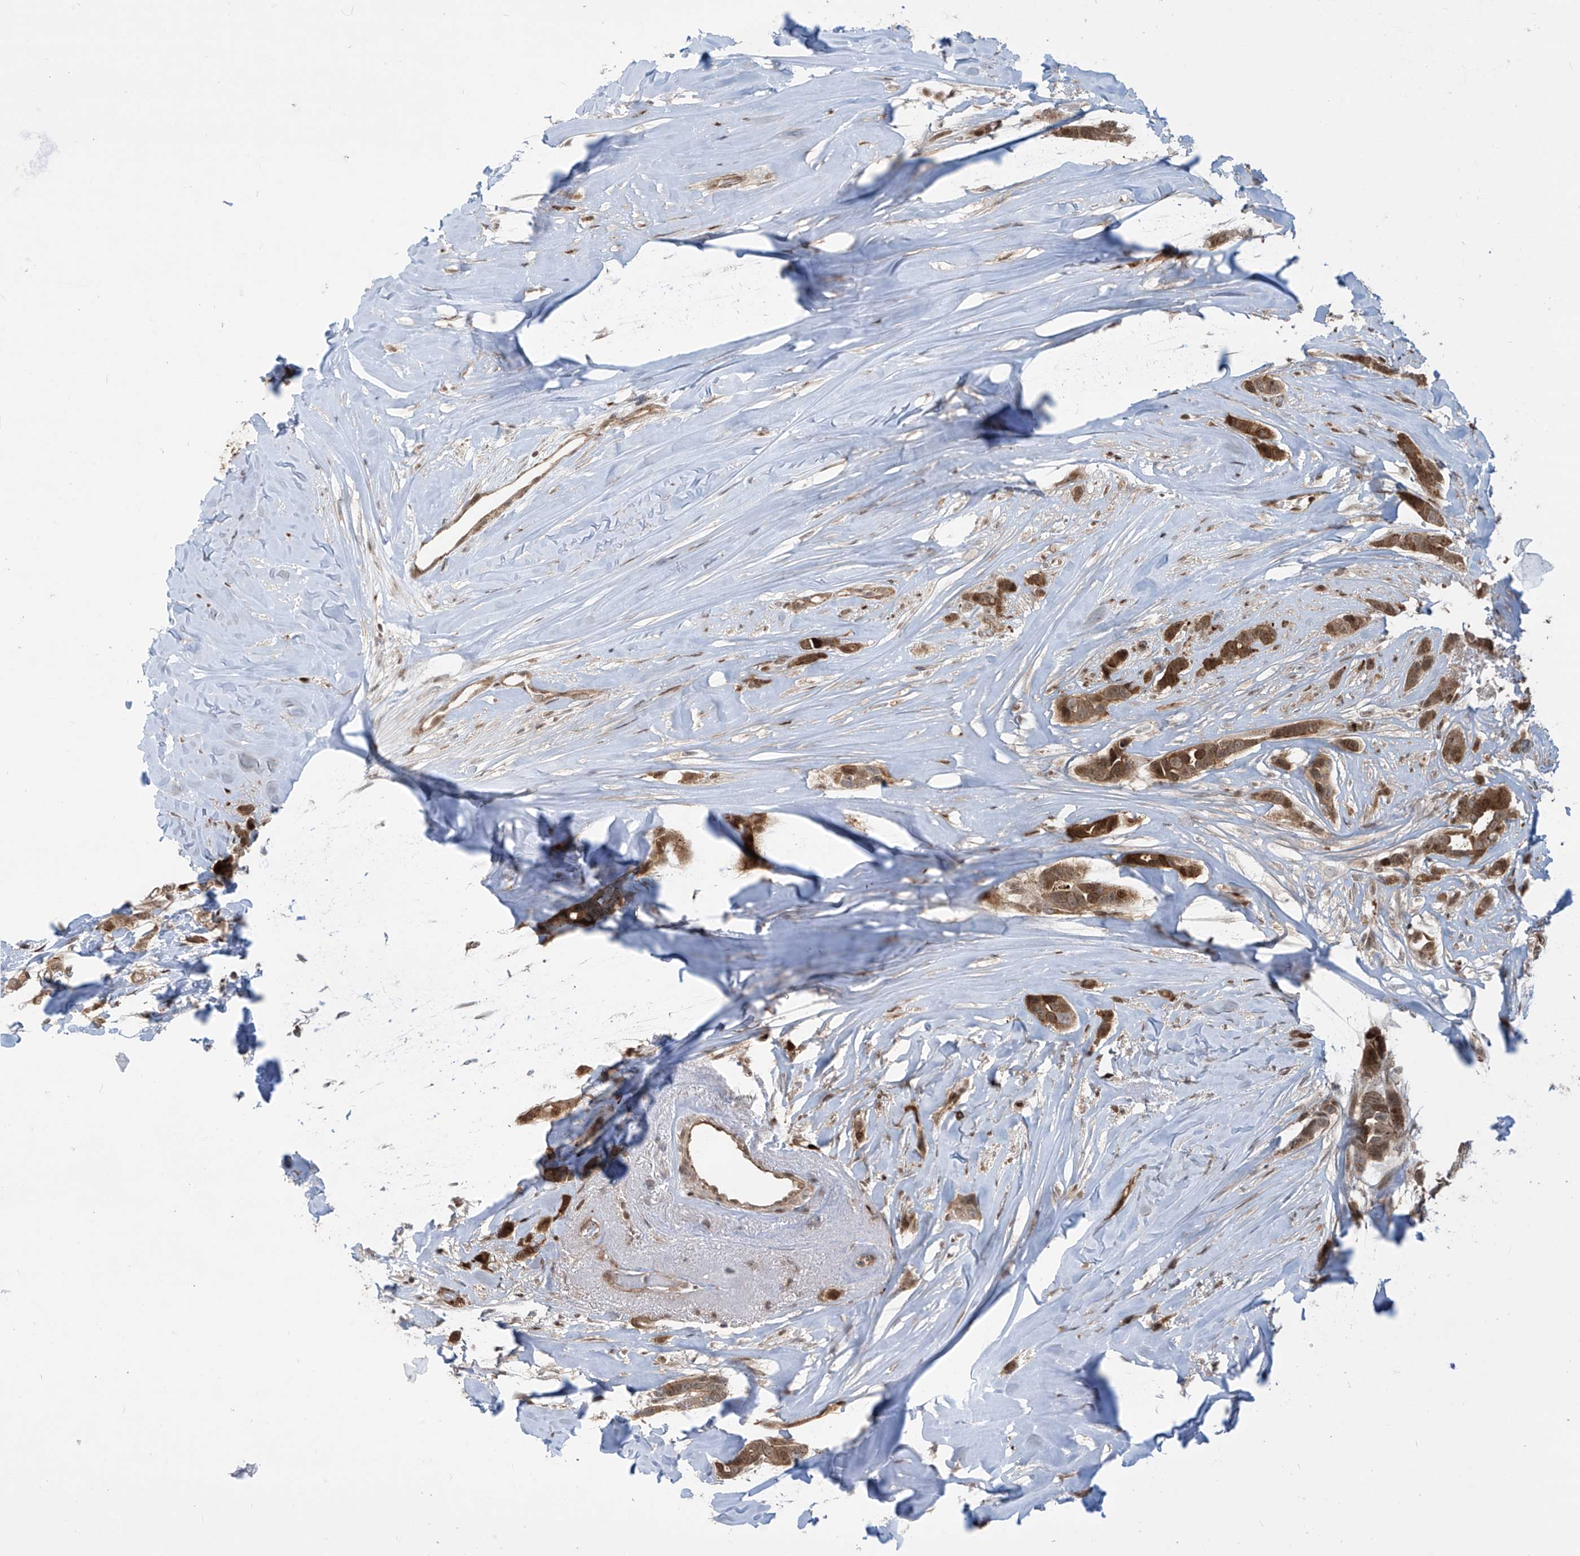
{"staining": {"intensity": "moderate", "quantity": ">75%", "location": "cytoplasmic/membranous,nuclear"}, "tissue": "breast cancer", "cell_type": "Tumor cells", "image_type": "cancer", "snomed": [{"axis": "morphology", "description": "Lobular carcinoma"}, {"axis": "topography", "description": "Breast"}], "caption": "Brown immunohistochemical staining in lobular carcinoma (breast) demonstrates moderate cytoplasmic/membranous and nuclear staining in about >75% of tumor cells.", "gene": "LAGE3", "patient": {"sex": "female", "age": 51}}